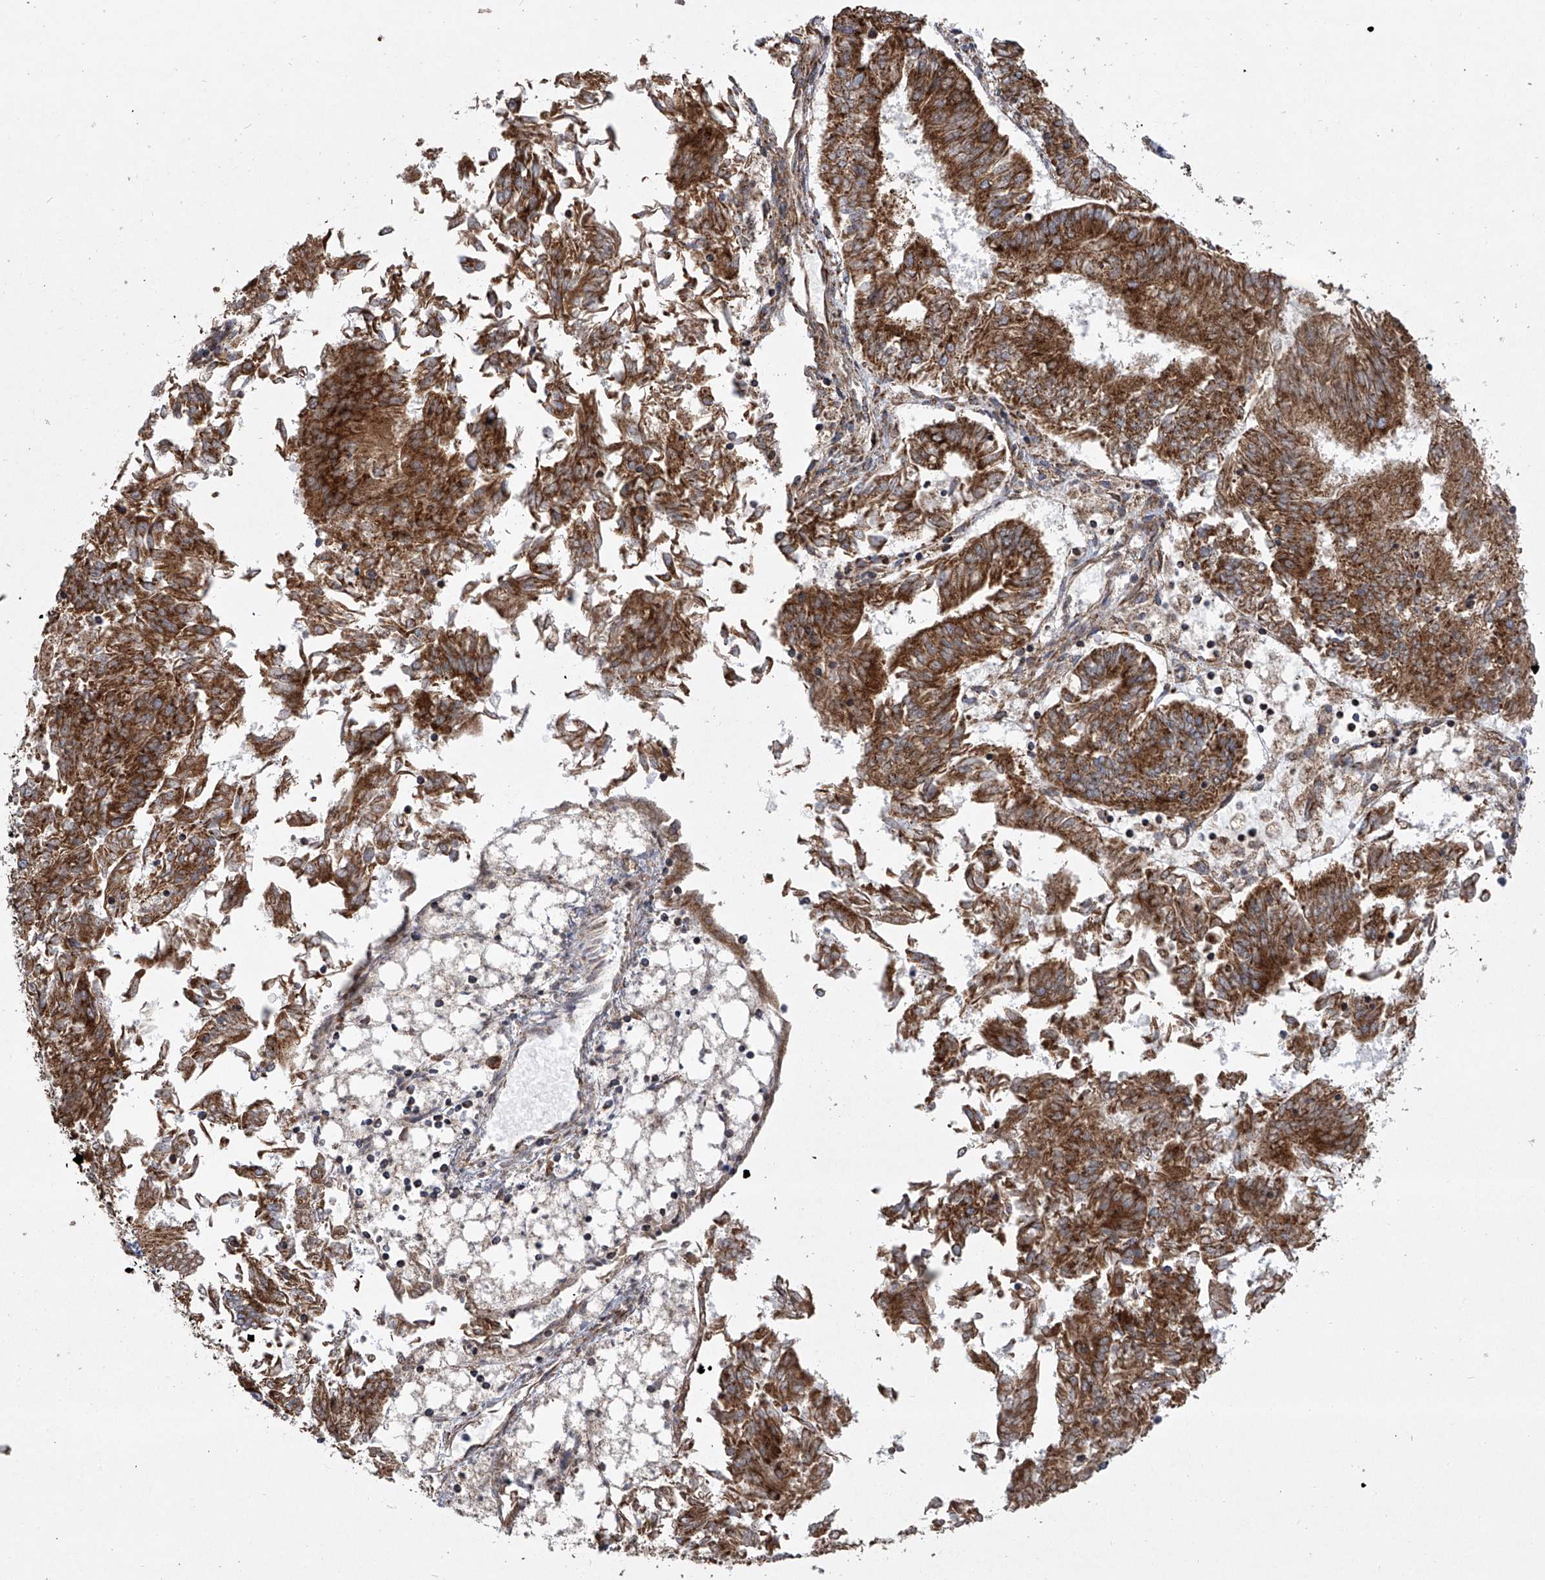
{"staining": {"intensity": "strong", "quantity": ">75%", "location": "cytoplasmic/membranous"}, "tissue": "endometrial cancer", "cell_type": "Tumor cells", "image_type": "cancer", "snomed": [{"axis": "morphology", "description": "Adenocarcinoma, NOS"}, {"axis": "topography", "description": "Endometrium"}], "caption": "The image exhibits a brown stain indicating the presence of a protein in the cytoplasmic/membranous of tumor cells in adenocarcinoma (endometrial).", "gene": "ZC3H15", "patient": {"sex": "female", "age": 58}}